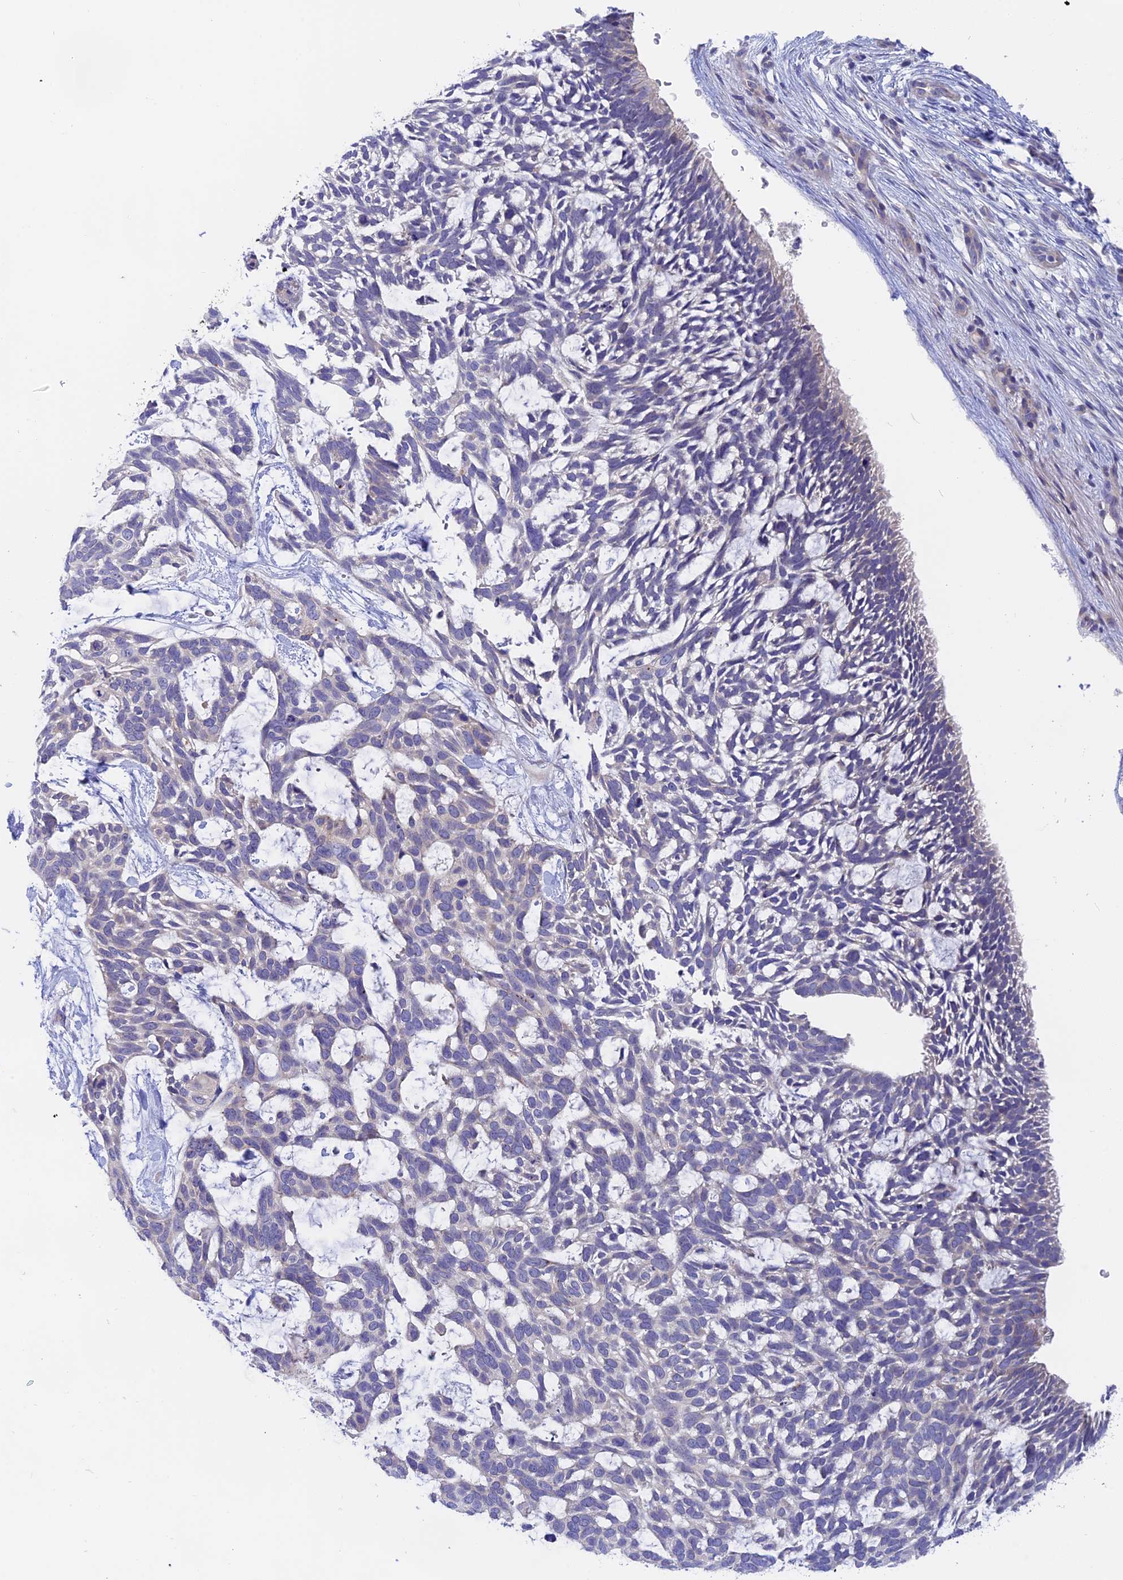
{"staining": {"intensity": "negative", "quantity": "none", "location": "none"}, "tissue": "skin cancer", "cell_type": "Tumor cells", "image_type": "cancer", "snomed": [{"axis": "morphology", "description": "Basal cell carcinoma"}, {"axis": "topography", "description": "Skin"}], "caption": "Immunohistochemistry photomicrograph of neoplastic tissue: human skin cancer stained with DAB reveals no significant protein positivity in tumor cells.", "gene": "GLB1L", "patient": {"sex": "male", "age": 88}}